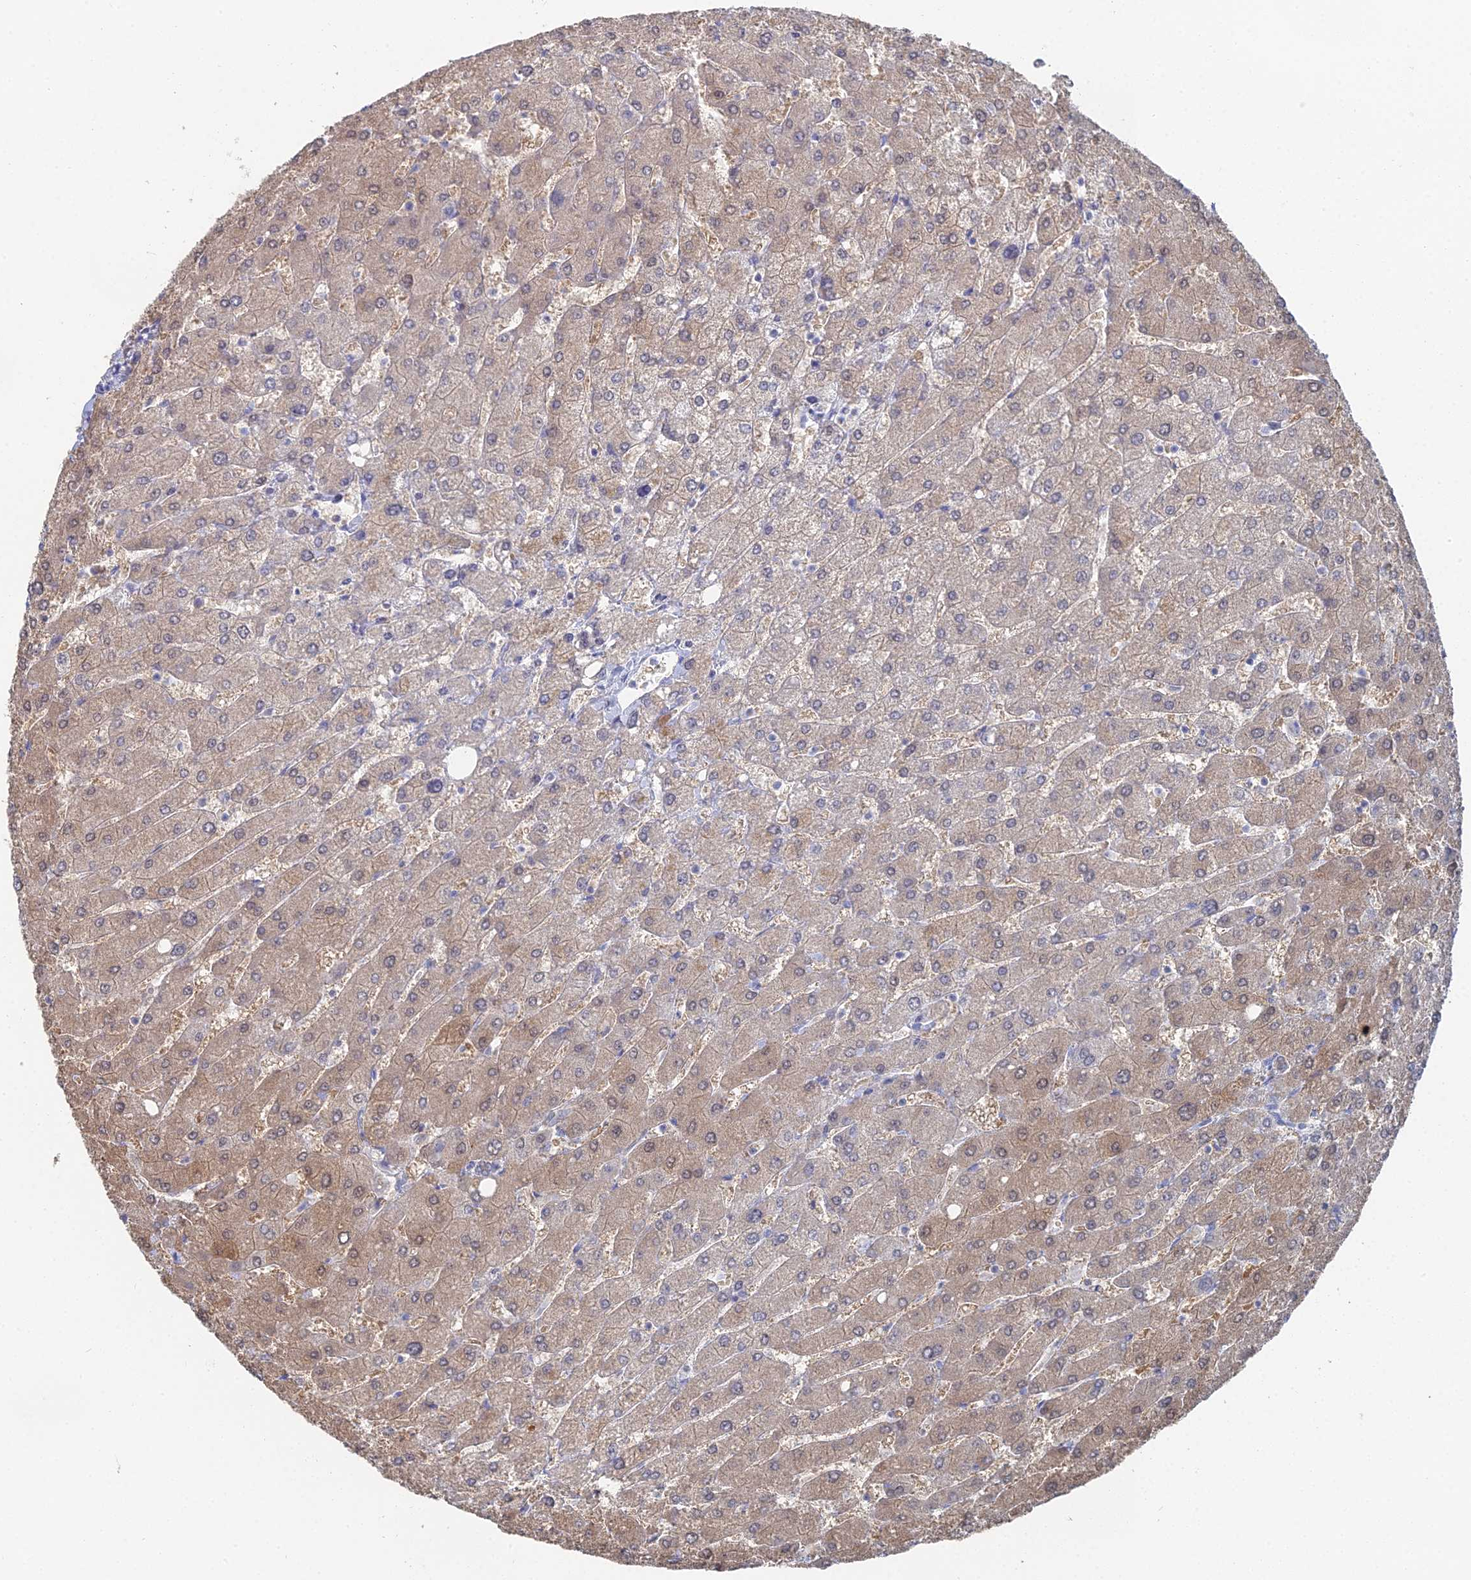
{"staining": {"intensity": "moderate", "quantity": ">75%", "location": "cytoplasmic/membranous"}, "tissue": "liver", "cell_type": "Cholangiocytes", "image_type": "normal", "snomed": [{"axis": "morphology", "description": "Normal tissue, NOS"}, {"axis": "topography", "description": "Liver"}], "caption": "An immunohistochemistry (IHC) histopathology image of unremarkable tissue is shown. Protein staining in brown labels moderate cytoplasmic/membranous positivity in liver within cholangiocytes. (Brightfield microscopy of DAB IHC at high magnification).", "gene": "THAP4", "patient": {"sex": "male", "age": 55}}